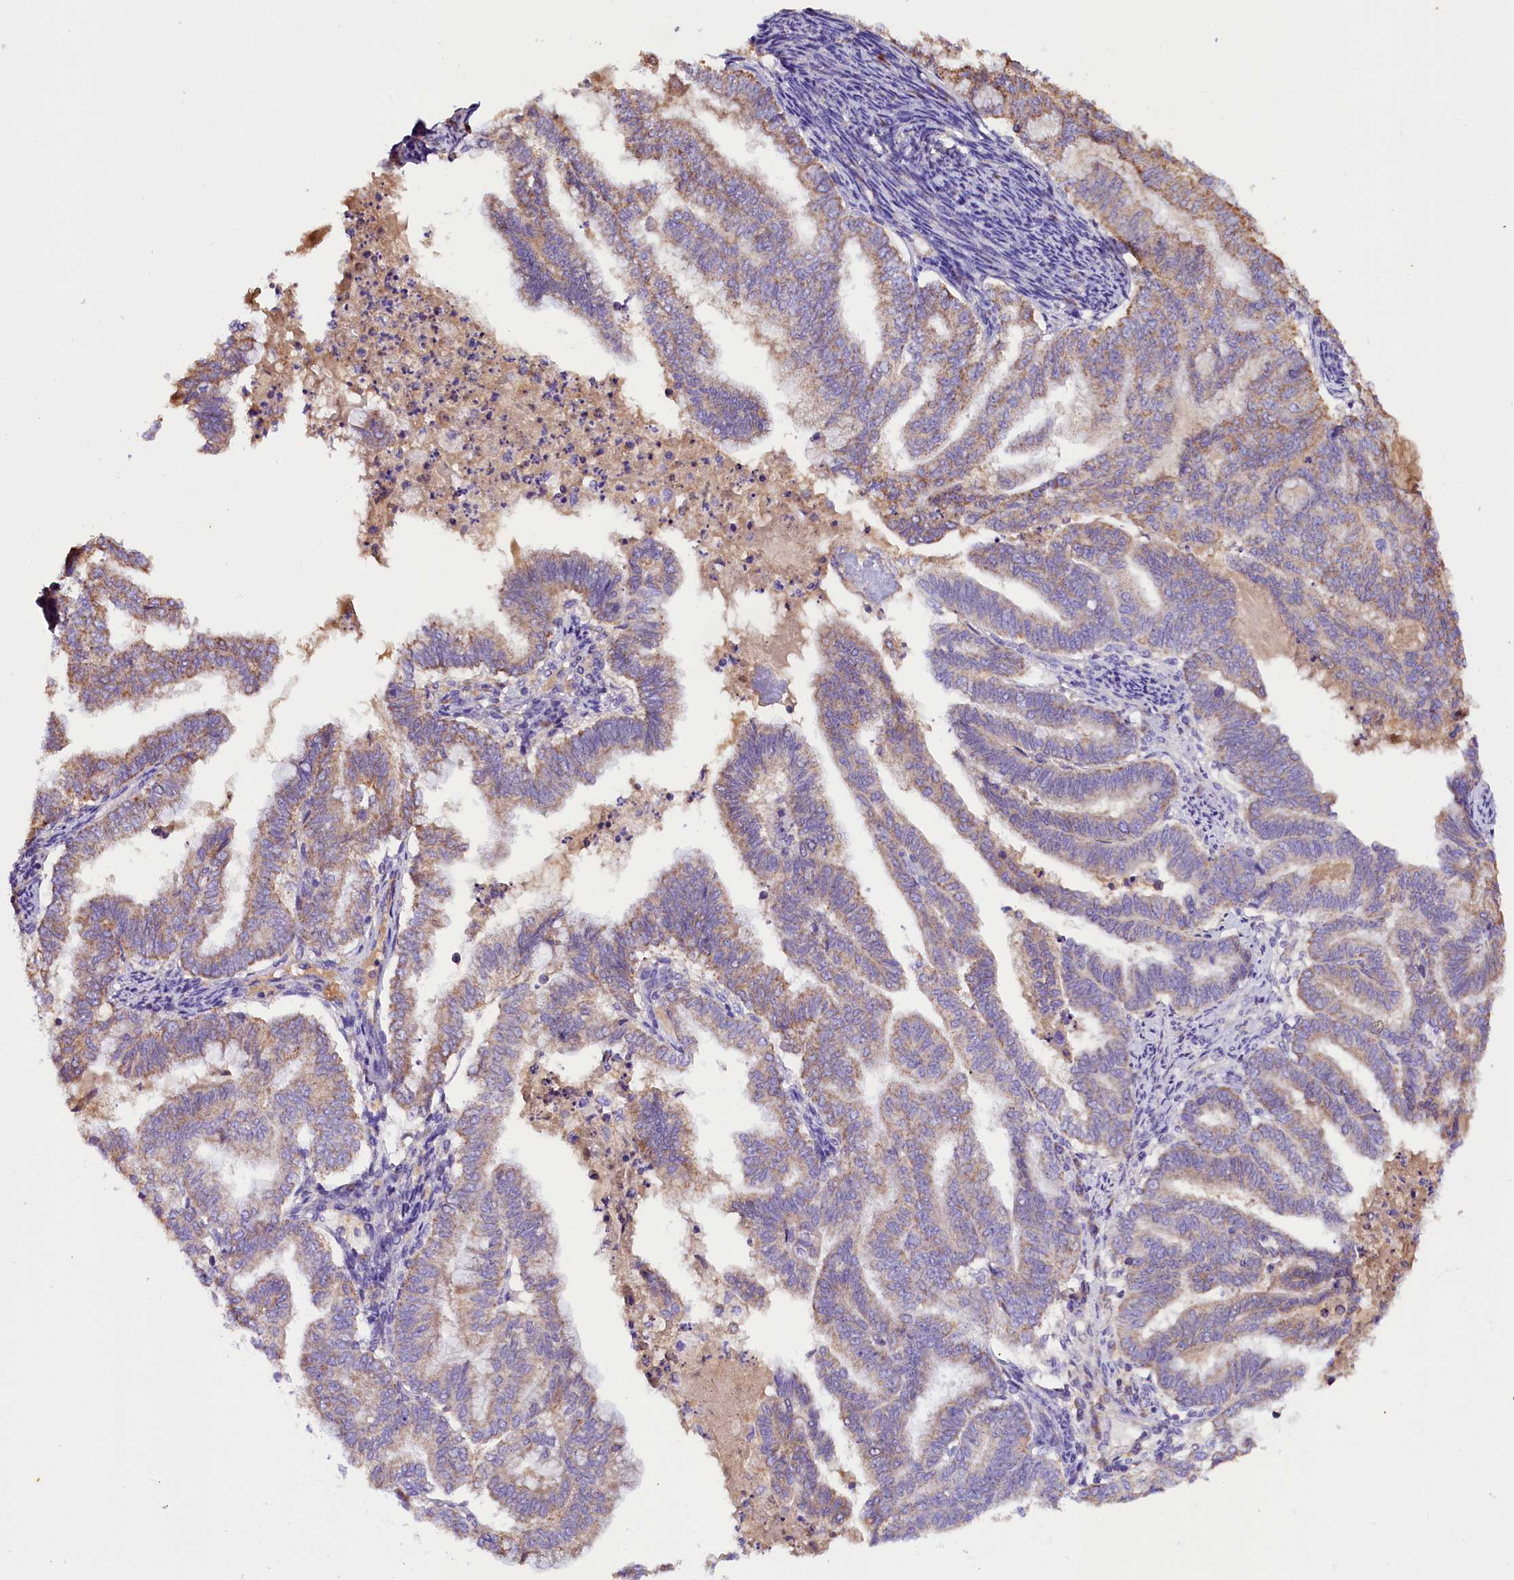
{"staining": {"intensity": "weak", "quantity": "25%-75%", "location": "cytoplasmic/membranous"}, "tissue": "endometrial cancer", "cell_type": "Tumor cells", "image_type": "cancer", "snomed": [{"axis": "morphology", "description": "Adenocarcinoma, NOS"}, {"axis": "topography", "description": "Endometrium"}], "caption": "Immunohistochemical staining of human endometrial adenocarcinoma shows low levels of weak cytoplasmic/membranous protein positivity in about 25%-75% of tumor cells.", "gene": "SIX5", "patient": {"sex": "female", "age": 79}}